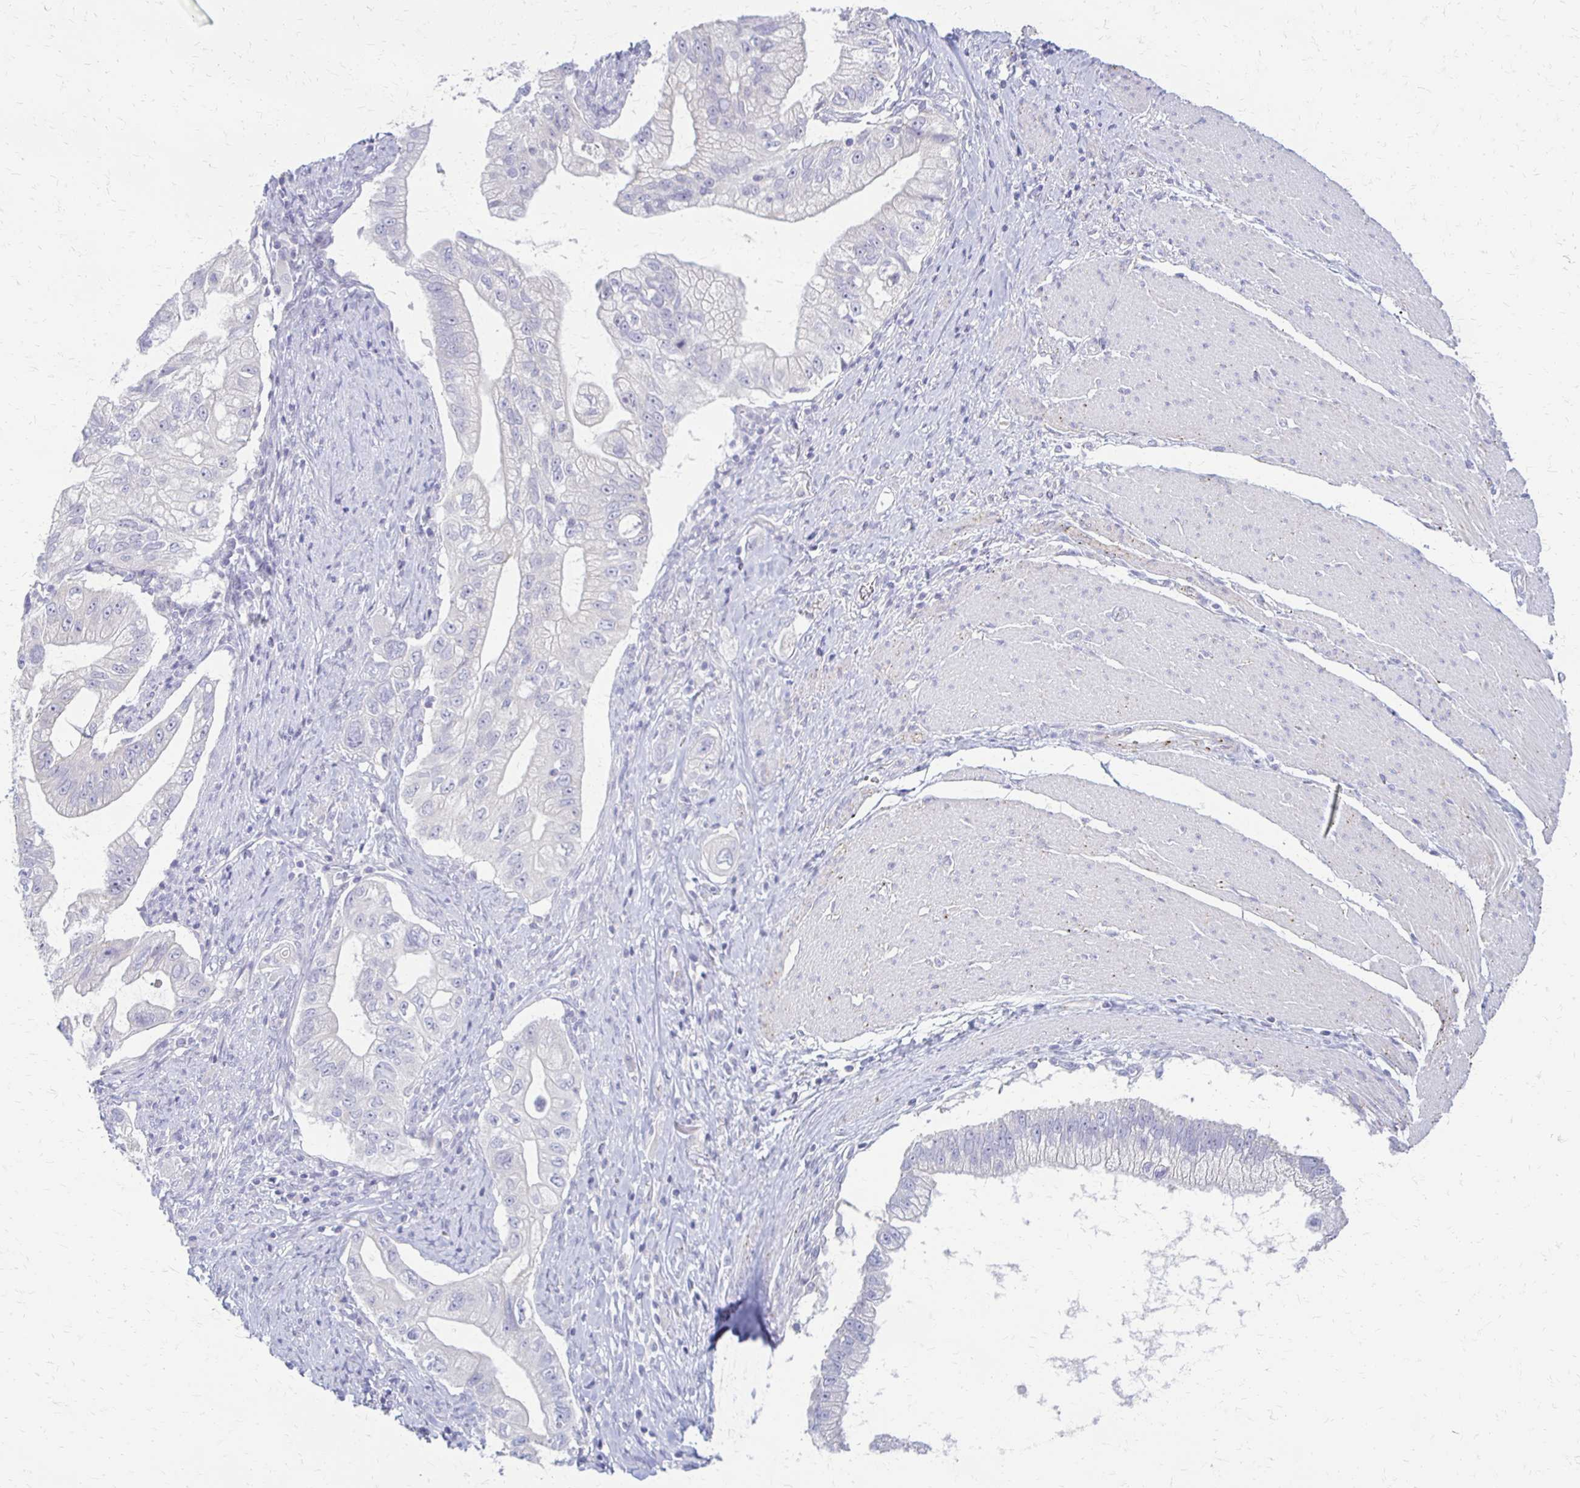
{"staining": {"intensity": "negative", "quantity": "none", "location": "none"}, "tissue": "pancreatic cancer", "cell_type": "Tumor cells", "image_type": "cancer", "snomed": [{"axis": "morphology", "description": "Adenocarcinoma, NOS"}, {"axis": "topography", "description": "Pancreas"}], "caption": "Human pancreatic cancer (adenocarcinoma) stained for a protein using IHC exhibits no expression in tumor cells.", "gene": "RHOC", "patient": {"sex": "male", "age": 70}}